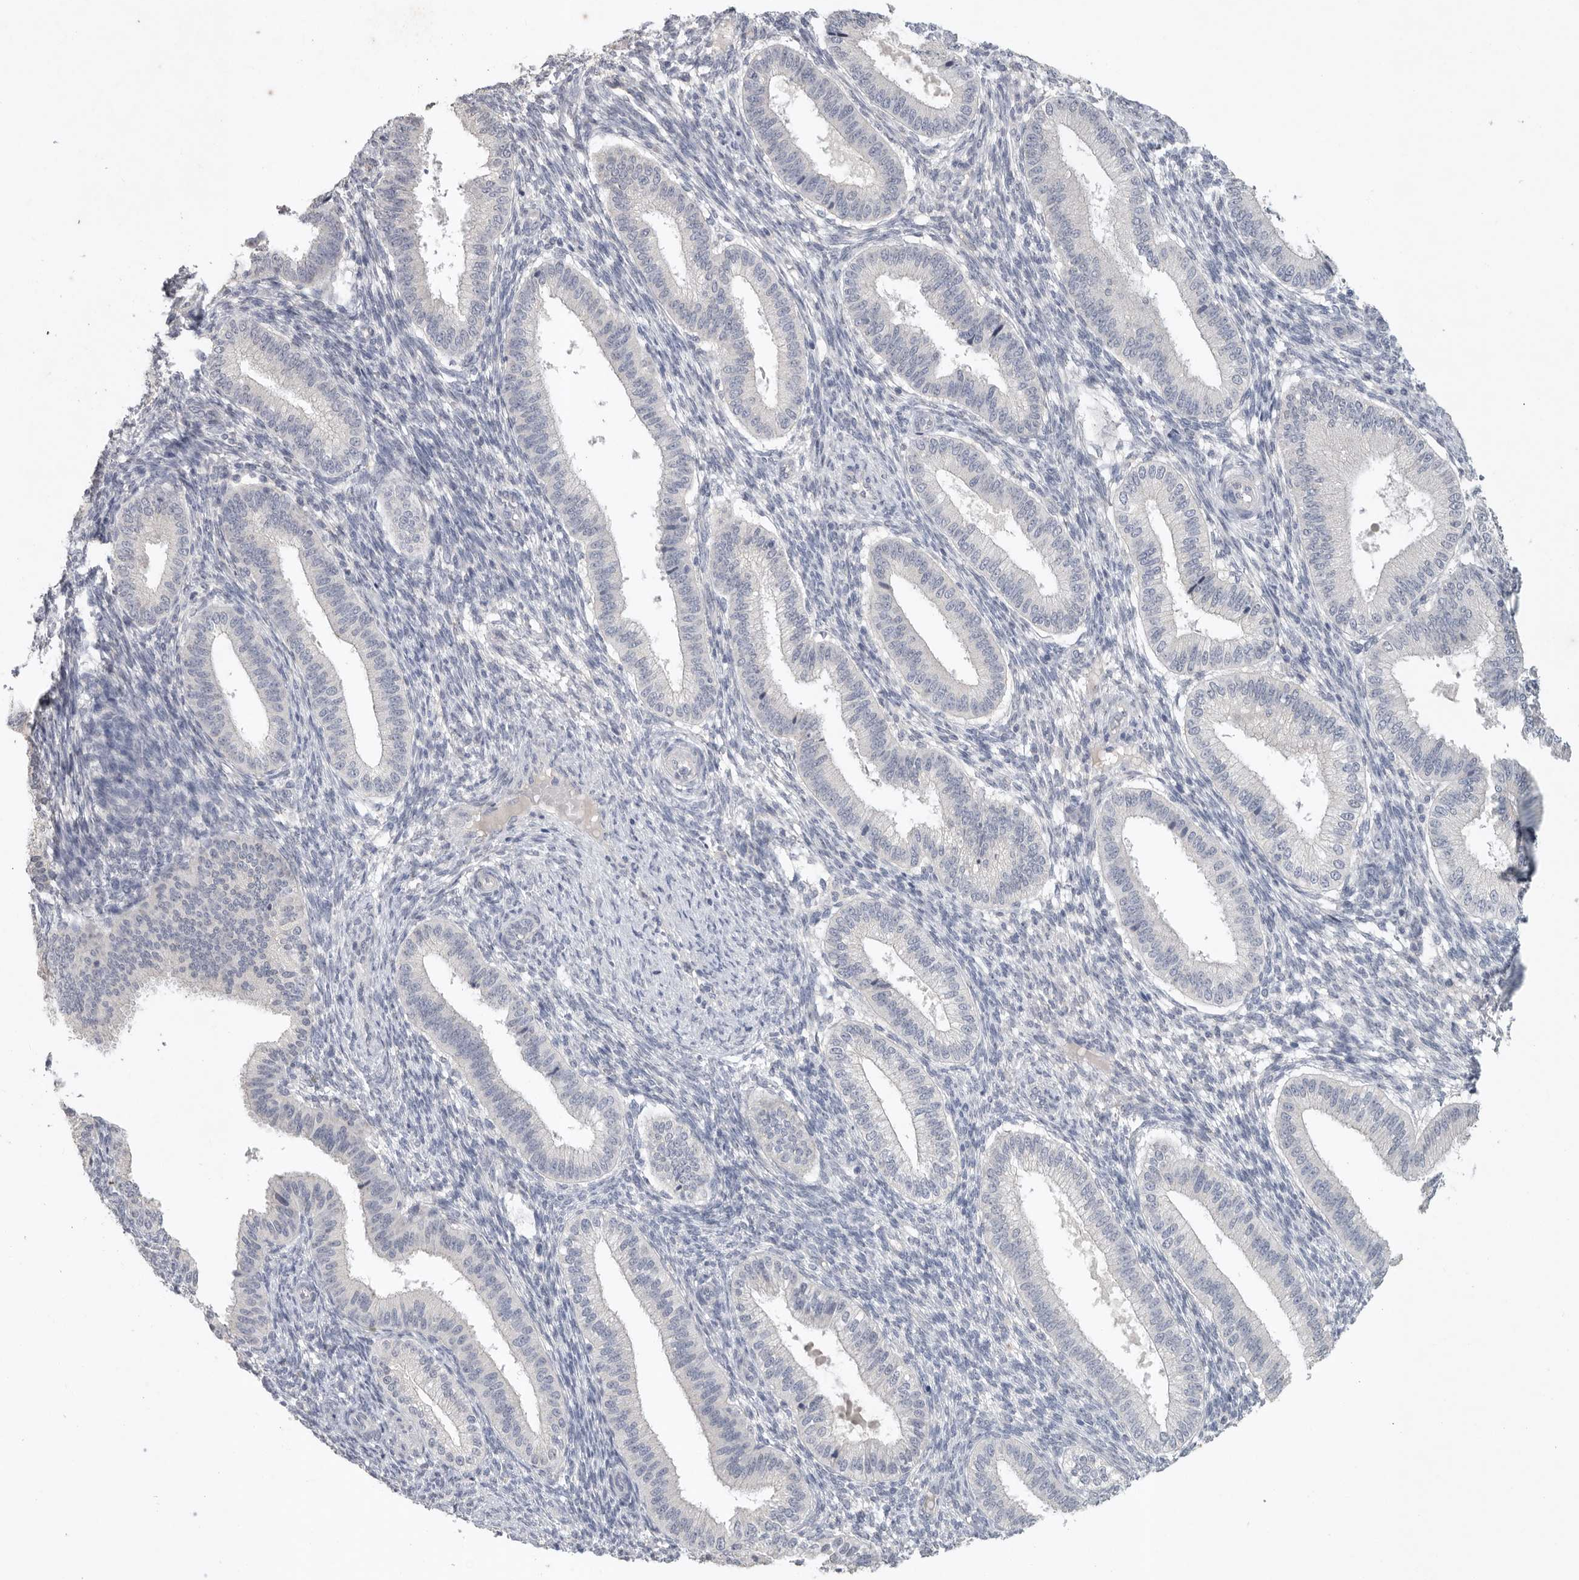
{"staining": {"intensity": "negative", "quantity": "none", "location": "none"}, "tissue": "endometrium", "cell_type": "Cells in endometrial stroma", "image_type": "normal", "snomed": [{"axis": "morphology", "description": "Normal tissue, NOS"}, {"axis": "topography", "description": "Endometrium"}], "caption": "This micrograph is of normal endometrium stained with immunohistochemistry to label a protein in brown with the nuclei are counter-stained blue. There is no expression in cells in endometrial stroma.", "gene": "REG4", "patient": {"sex": "female", "age": 39}}